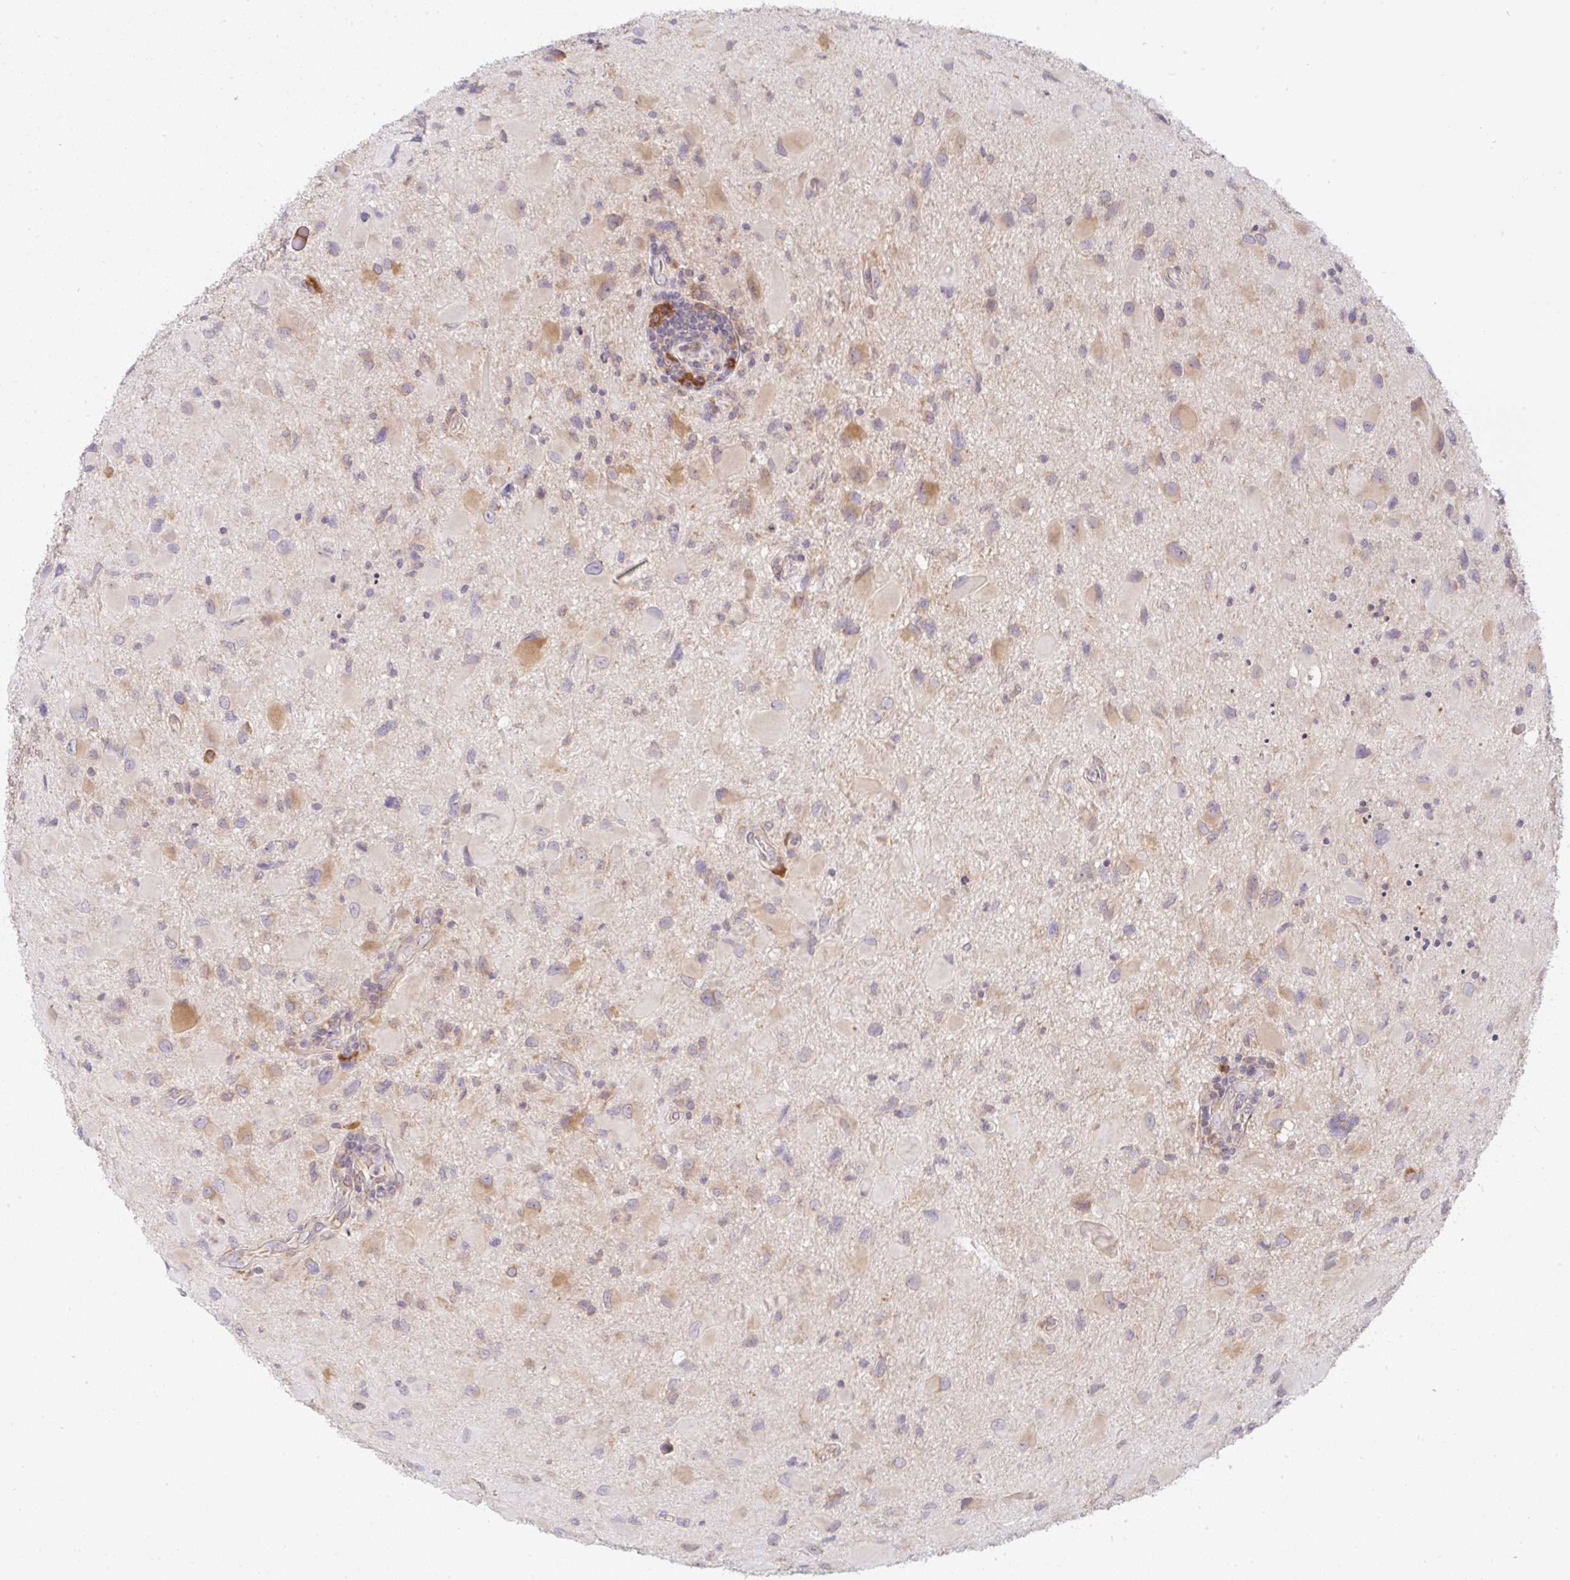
{"staining": {"intensity": "weak", "quantity": "<25%", "location": "cytoplasmic/membranous"}, "tissue": "glioma", "cell_type": "Tumor cells", "image_type": "cancer", "snomed": [{"axis": "morphology", "description": "Glioma, malignant, Low grade"}, {"axis": "topography", "description": "Brain"}], "caption": "DAB immunohistochemical staining of glioma exhibits no significant expression in tumor cells.", "gene": "DERL2", "patient": {"sex": "female", "age": 32}}